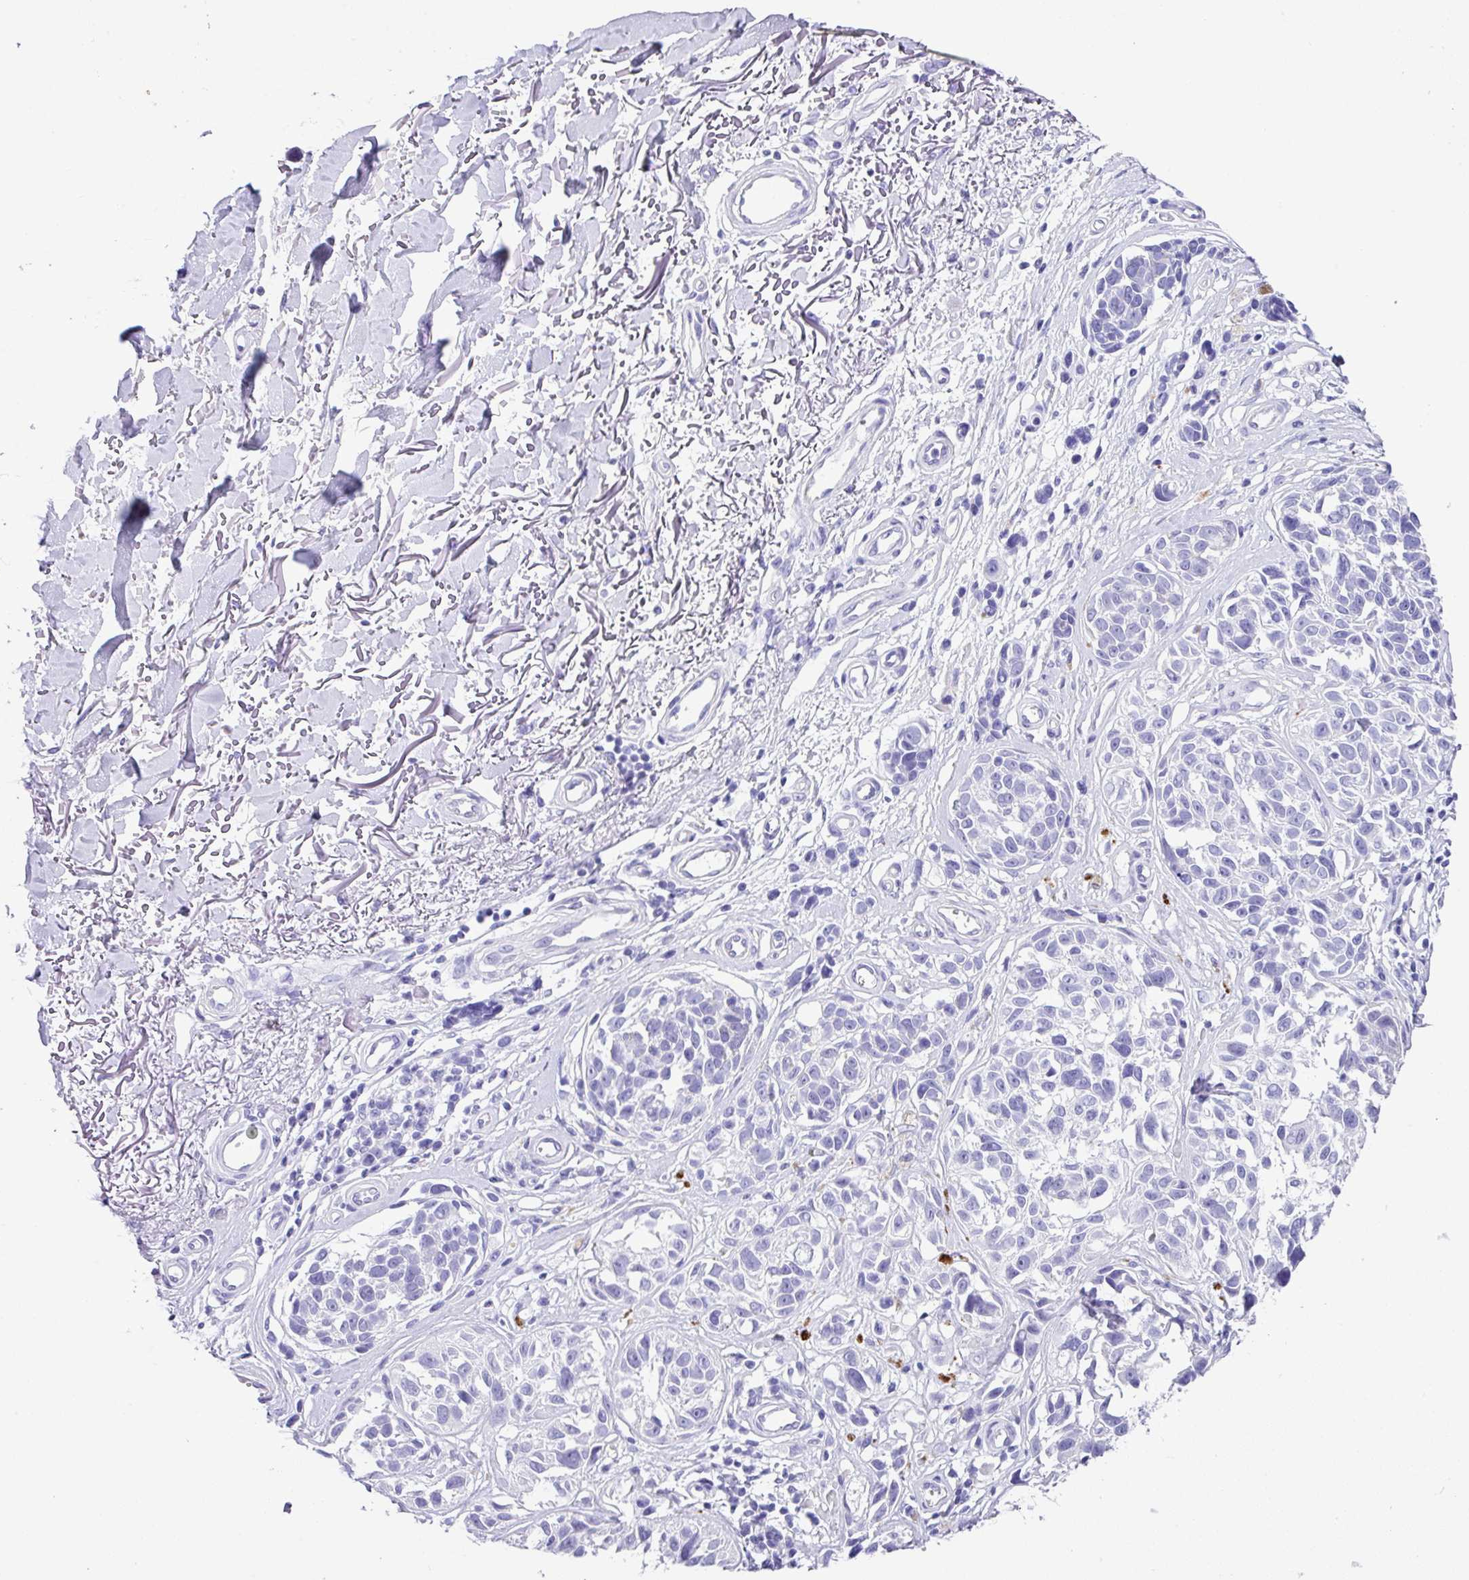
{"staining": {"intensity": "negative", "quantity": "none", "location": "none"}, "tissue": "melanoma", "cell_type": "Tumor cells", "image_type": "cancer", "snomed": [{"axis": "morphology", "description": "Malignant melanoma, NOS"}, {"axis": "topography", "description": "Skin"}], "caption": "Histopathology image shows no protein expression in tumor cells of malignant melanoma tissue.", "gene": "ZG16", "patient": {"sex": "male", "age": 73}}